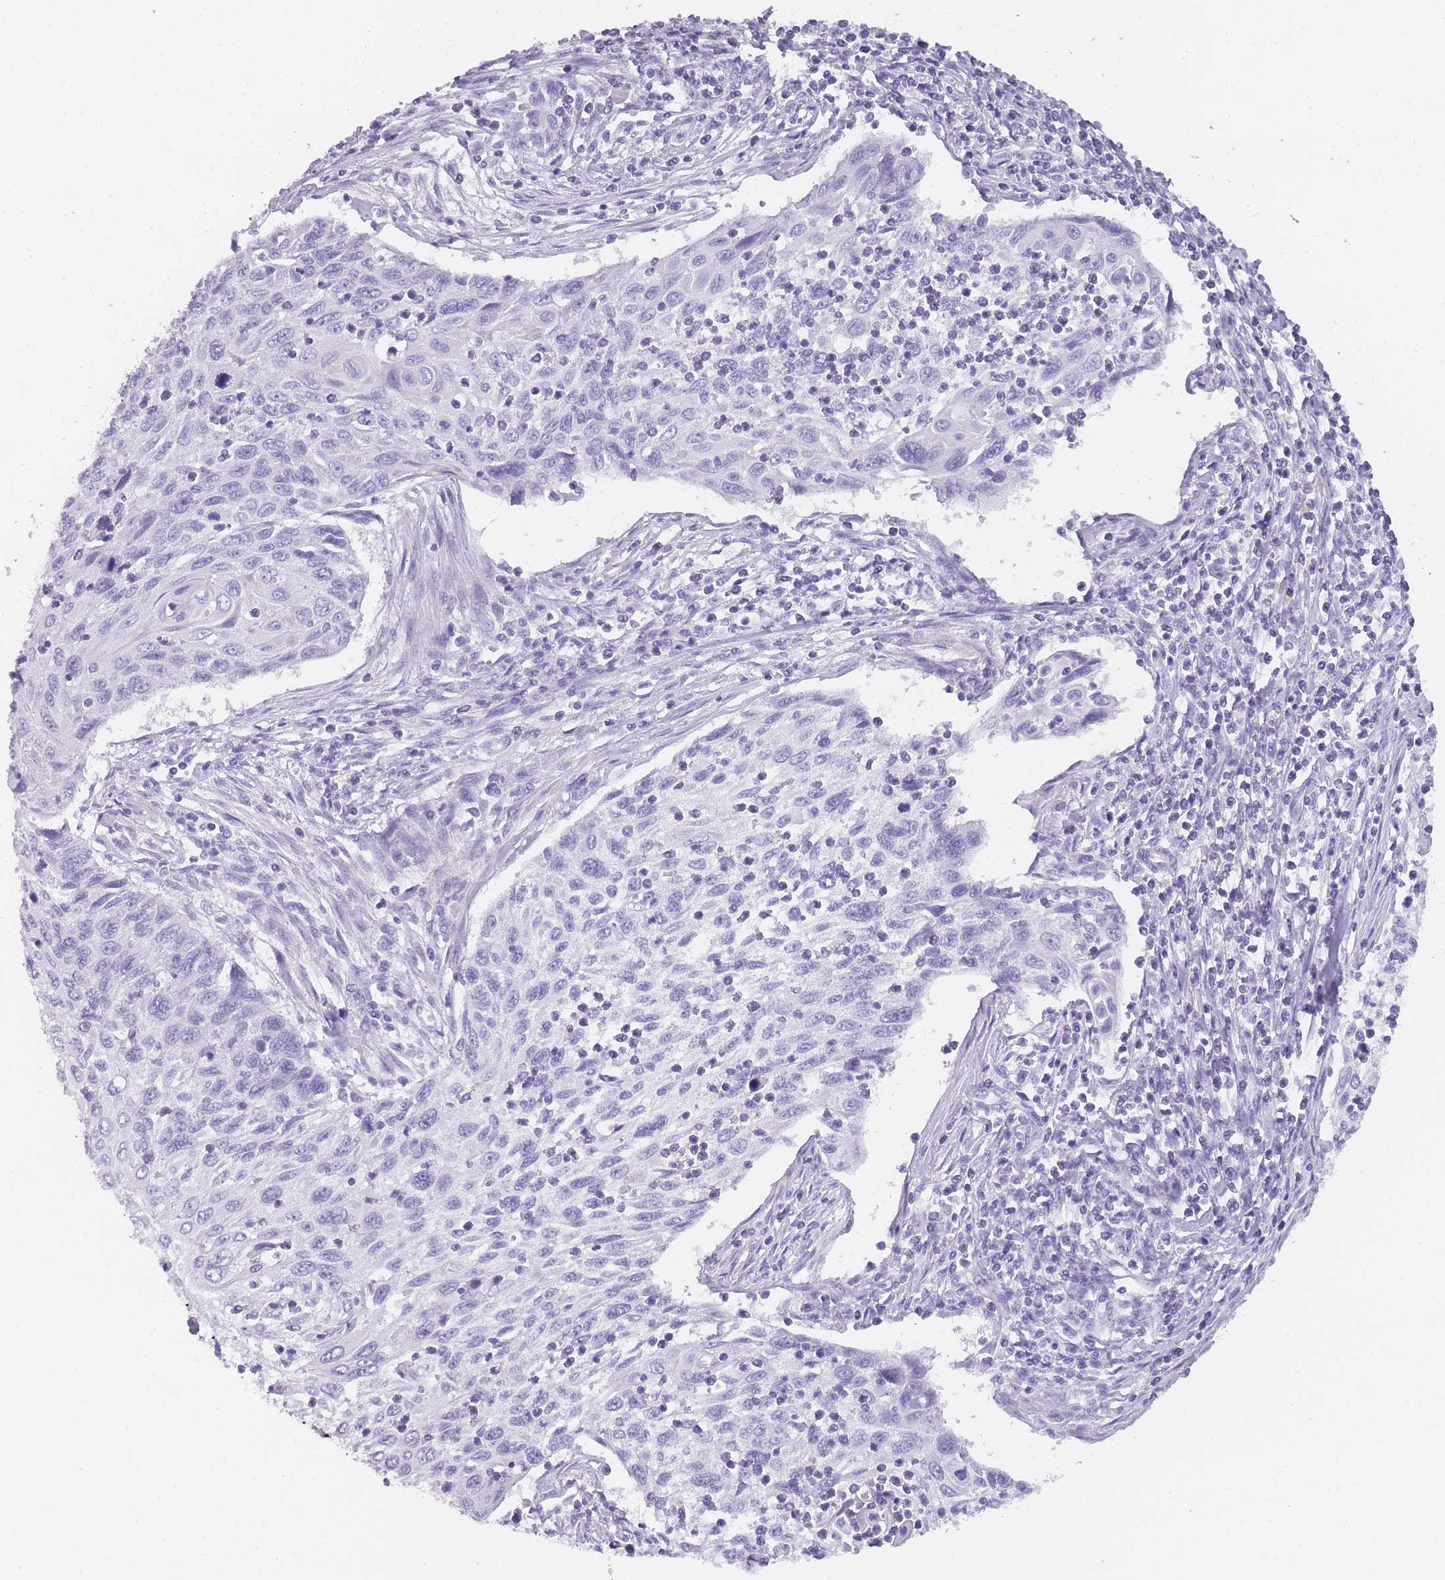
{"staining": {"intensity": "negative", "quantity": "none", "location": "none"}, "tissue": "cervical cancer", "cell_type": "Tumor cells", "image_type": "cancer", "snomed": [{"axis": "morphology", "description": "Squamous cell carcinoma, NOS"}, {"axis": "topography", "description": "Cervix"}], "caption": "Squamous cell carcinoma (cervical) stained for a protein using IHC exhibits no positivity tumor cells.", "gene": "TCP11", "patient": {"sex": "female", "age": 70}}